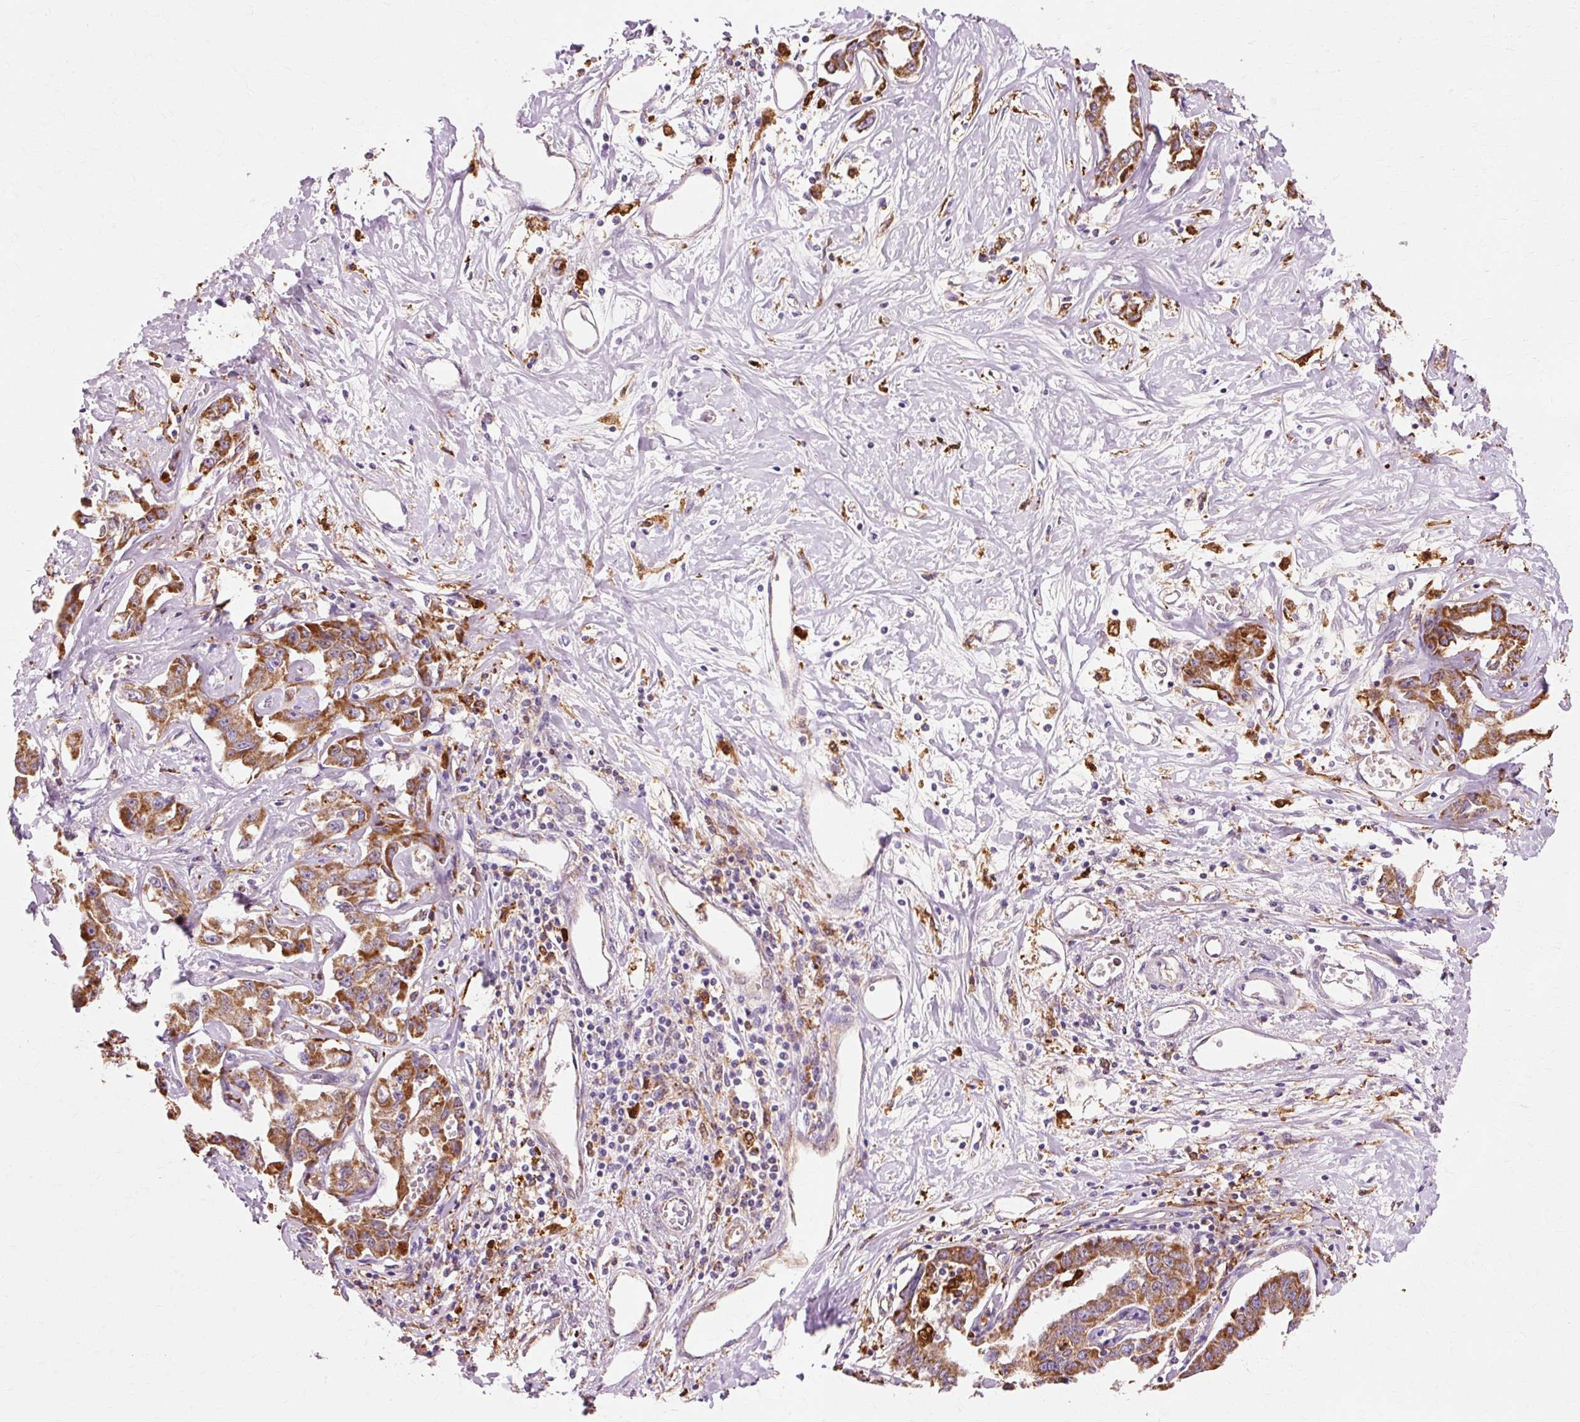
{"staining": {"intensity": "strong", "quantity": ">75%", "location": "cytoplasmic/membranous"}, "tissue": "liver cancer", "cell_type": "Tumor cells", "image_type": "cancer", "snomed": [{"axis": "morphology", "description": "Cholangiocarcinoma"}, {"axis": "topography", "description": "Liver"}], "caption": "DAB immunohistochemical staining of cholangiocarcinoma (liver) displays strong cytoplasmic/membranous protein positivity in approximately >75% of tumor cells.", "gene": "GPX1", "patient": {"sex": "male", "age": 59}}